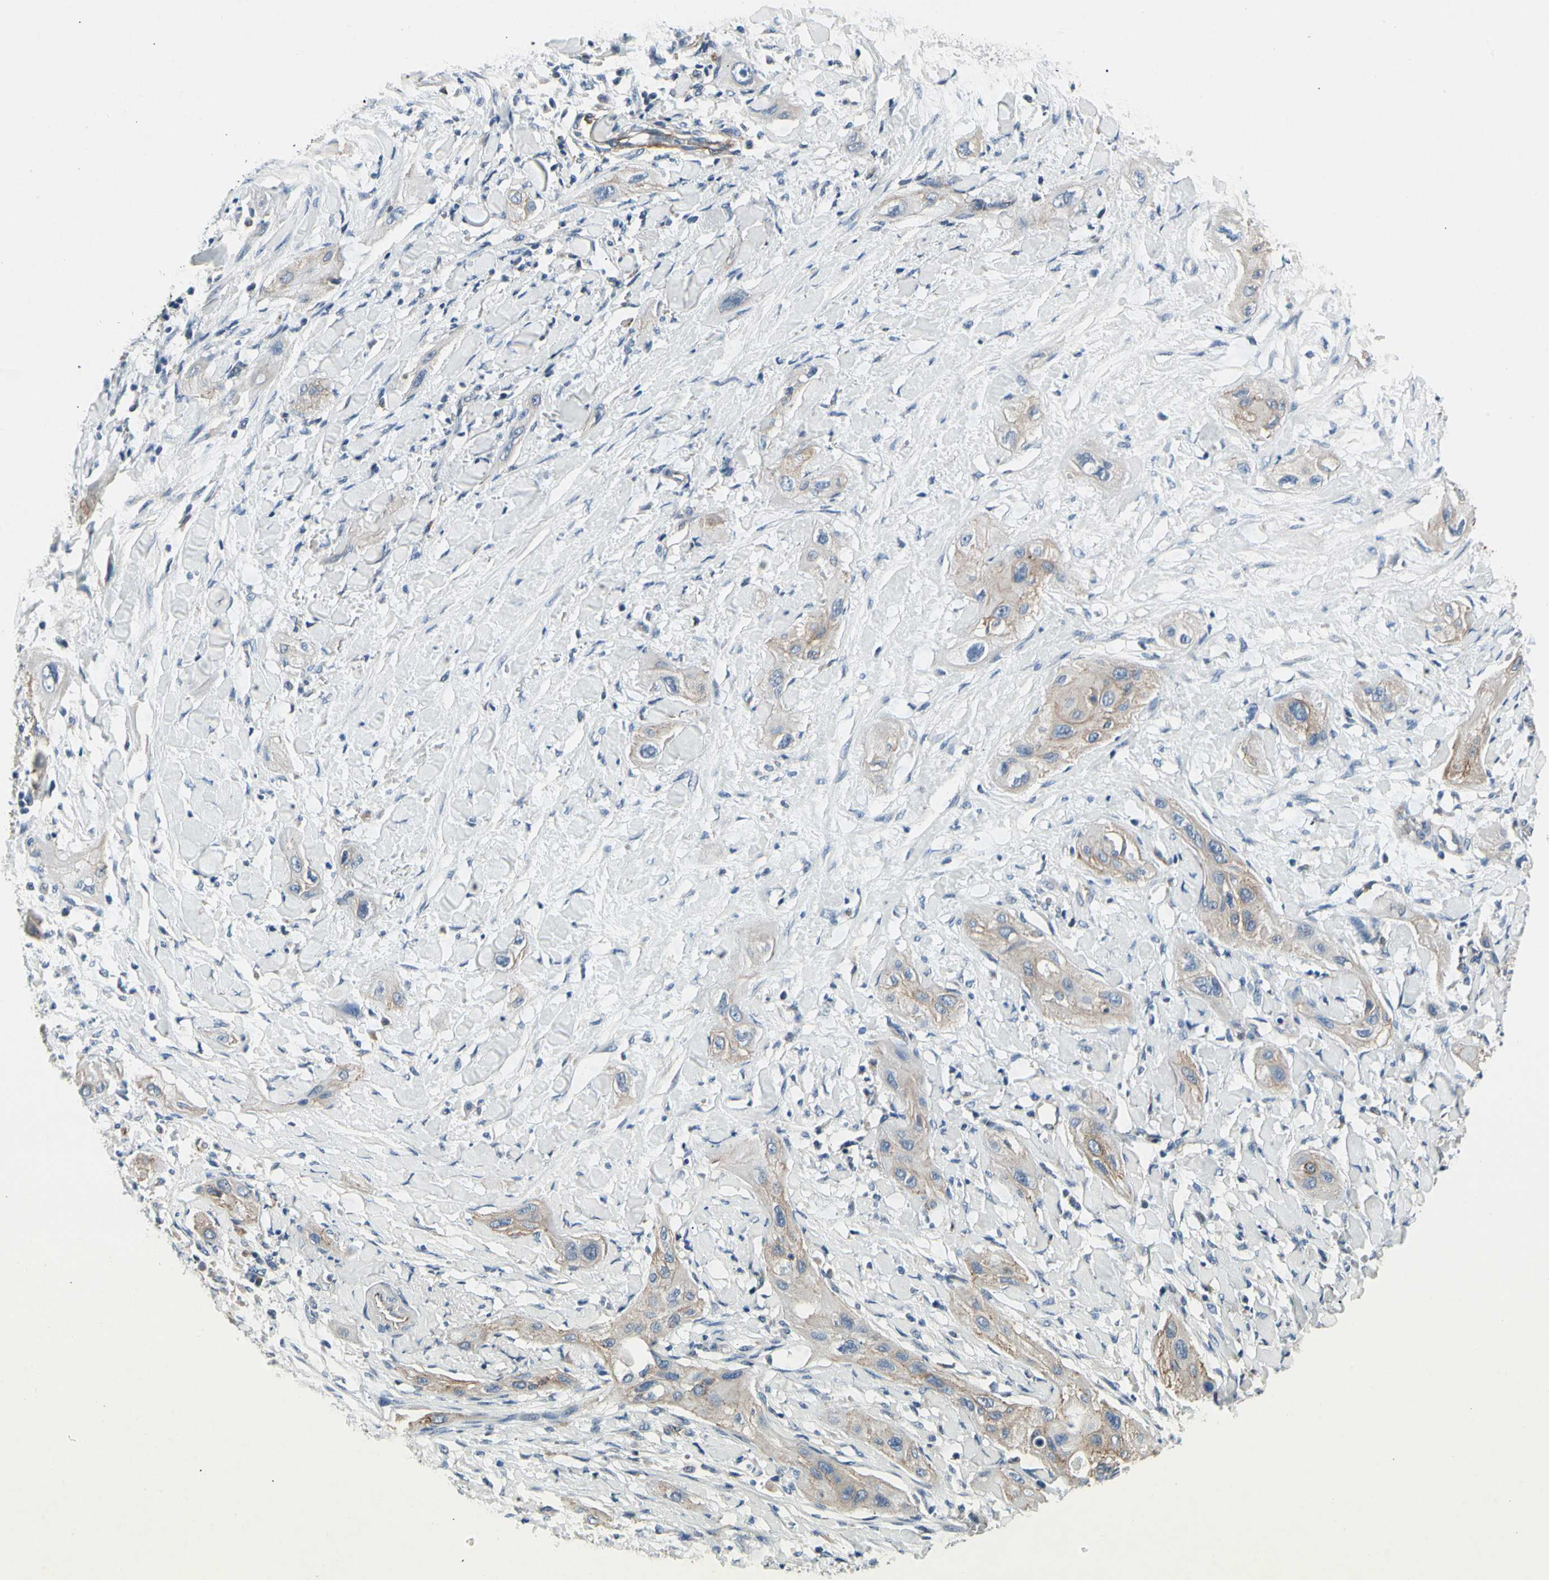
{"staining": {"intensity": "weak", "quantity": "<25%", "location": "cytoplasmic/membranous"}, "tissue": "lung cancer", "cell_type": "Tumor cells", "image_type": "cancer", "snomed": [{"axis": "morphology", "description": "Squamous cell carcinoma, NOS"}, {"axis": "topography", "description": "Lung"}], "caption": "The micrograph displays no staining of tumor cells in squamous cell carcinoma (lung).", "gene": "LGR6", "patient": {"sex": "female", "age": 47}}